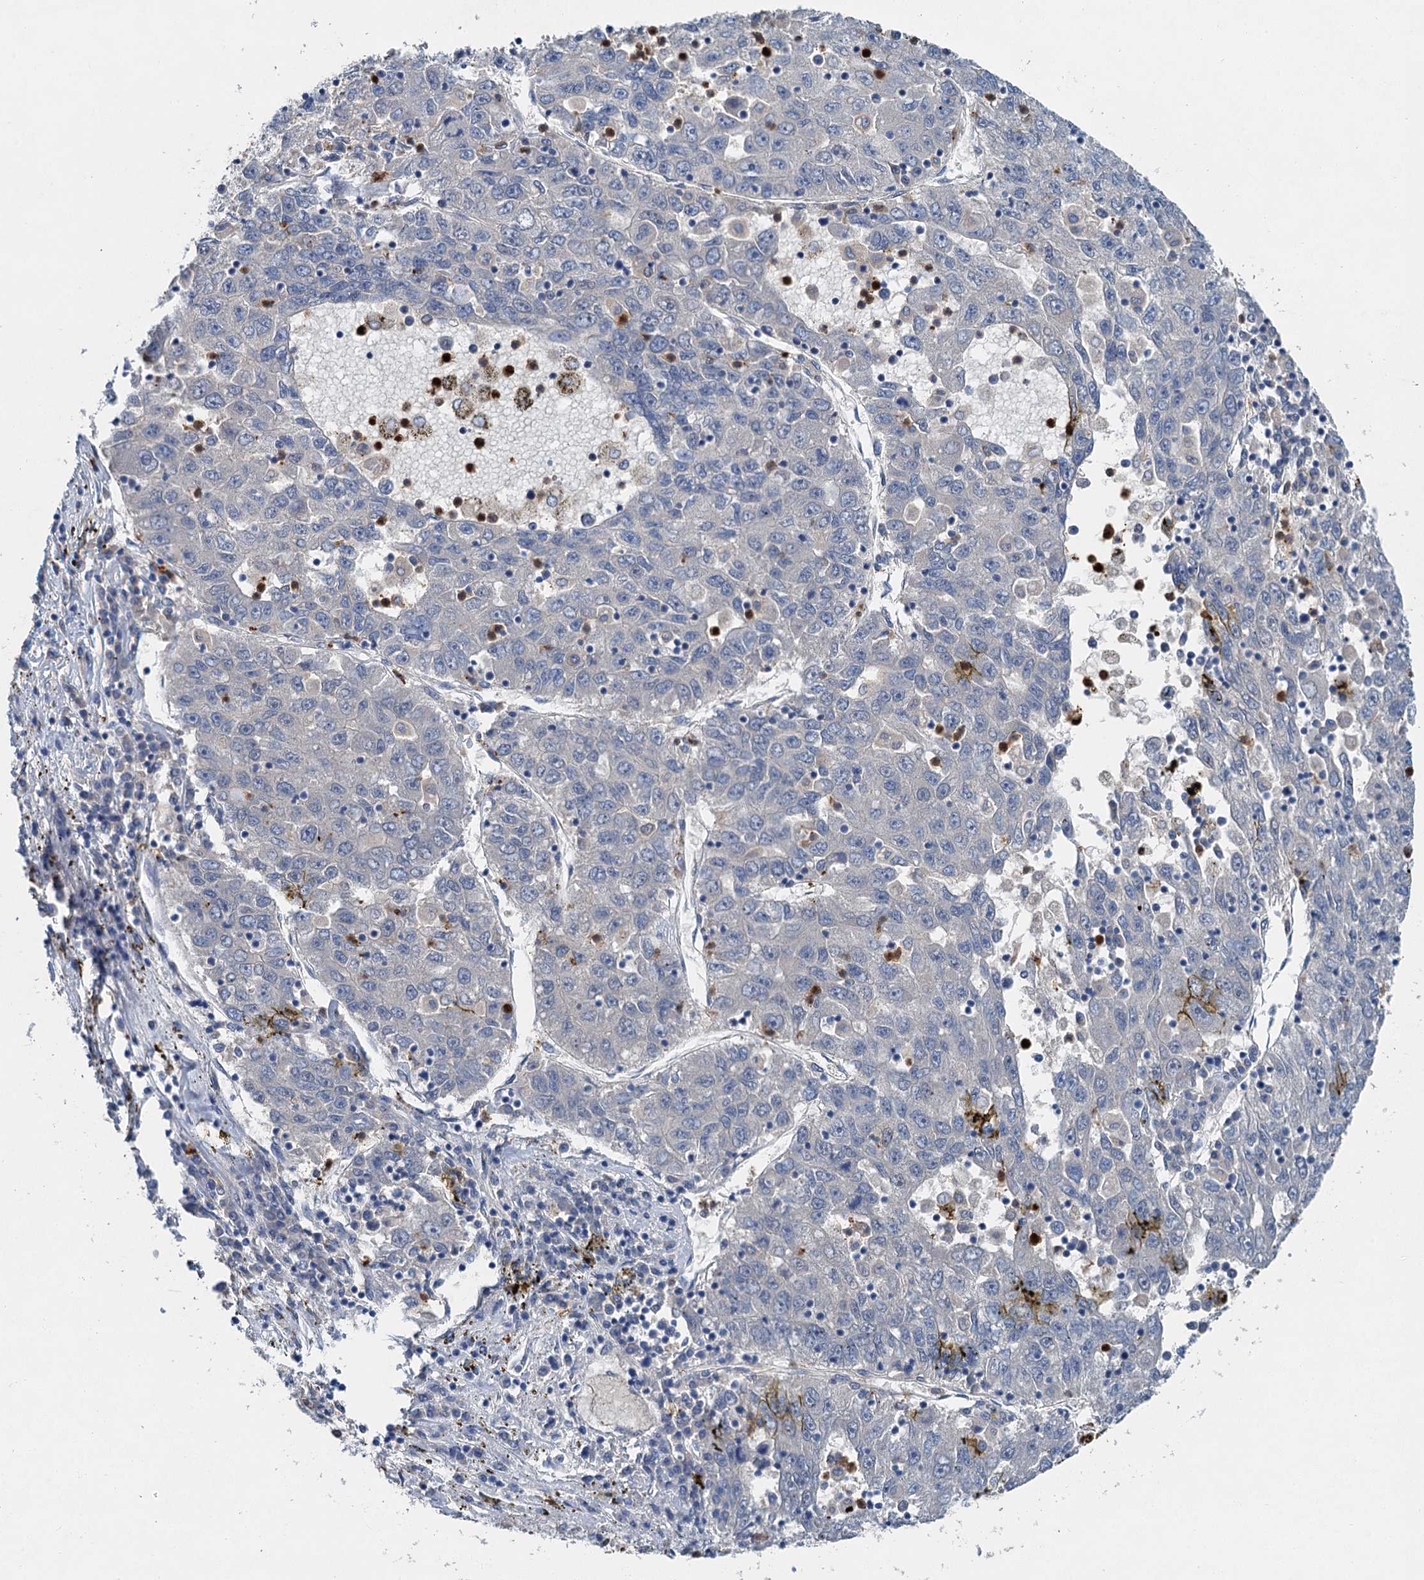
{"staining": {"intensity": "negative", "quantity": "none", "location": "none"}, "tissue": "liver cancer", "cell_type": "Tumor cells", "image_type": "cancer", "snomed": [{"axis": "morphology", "description": "Carcinoma, Hepatocellular, NOS"}, {"axis": "topography", "description": "Liver"}], "caption": "Immunohistochemical staining of human hepatocellular carcinoma (liver) demonstrates no significant expression in tumor cells. The staining is performed using DAB brown chromogen with nuclei counter-stained in using hematoxylin.", "gene": "OTOA", "patient": {"sex": "male", "age": 49}}